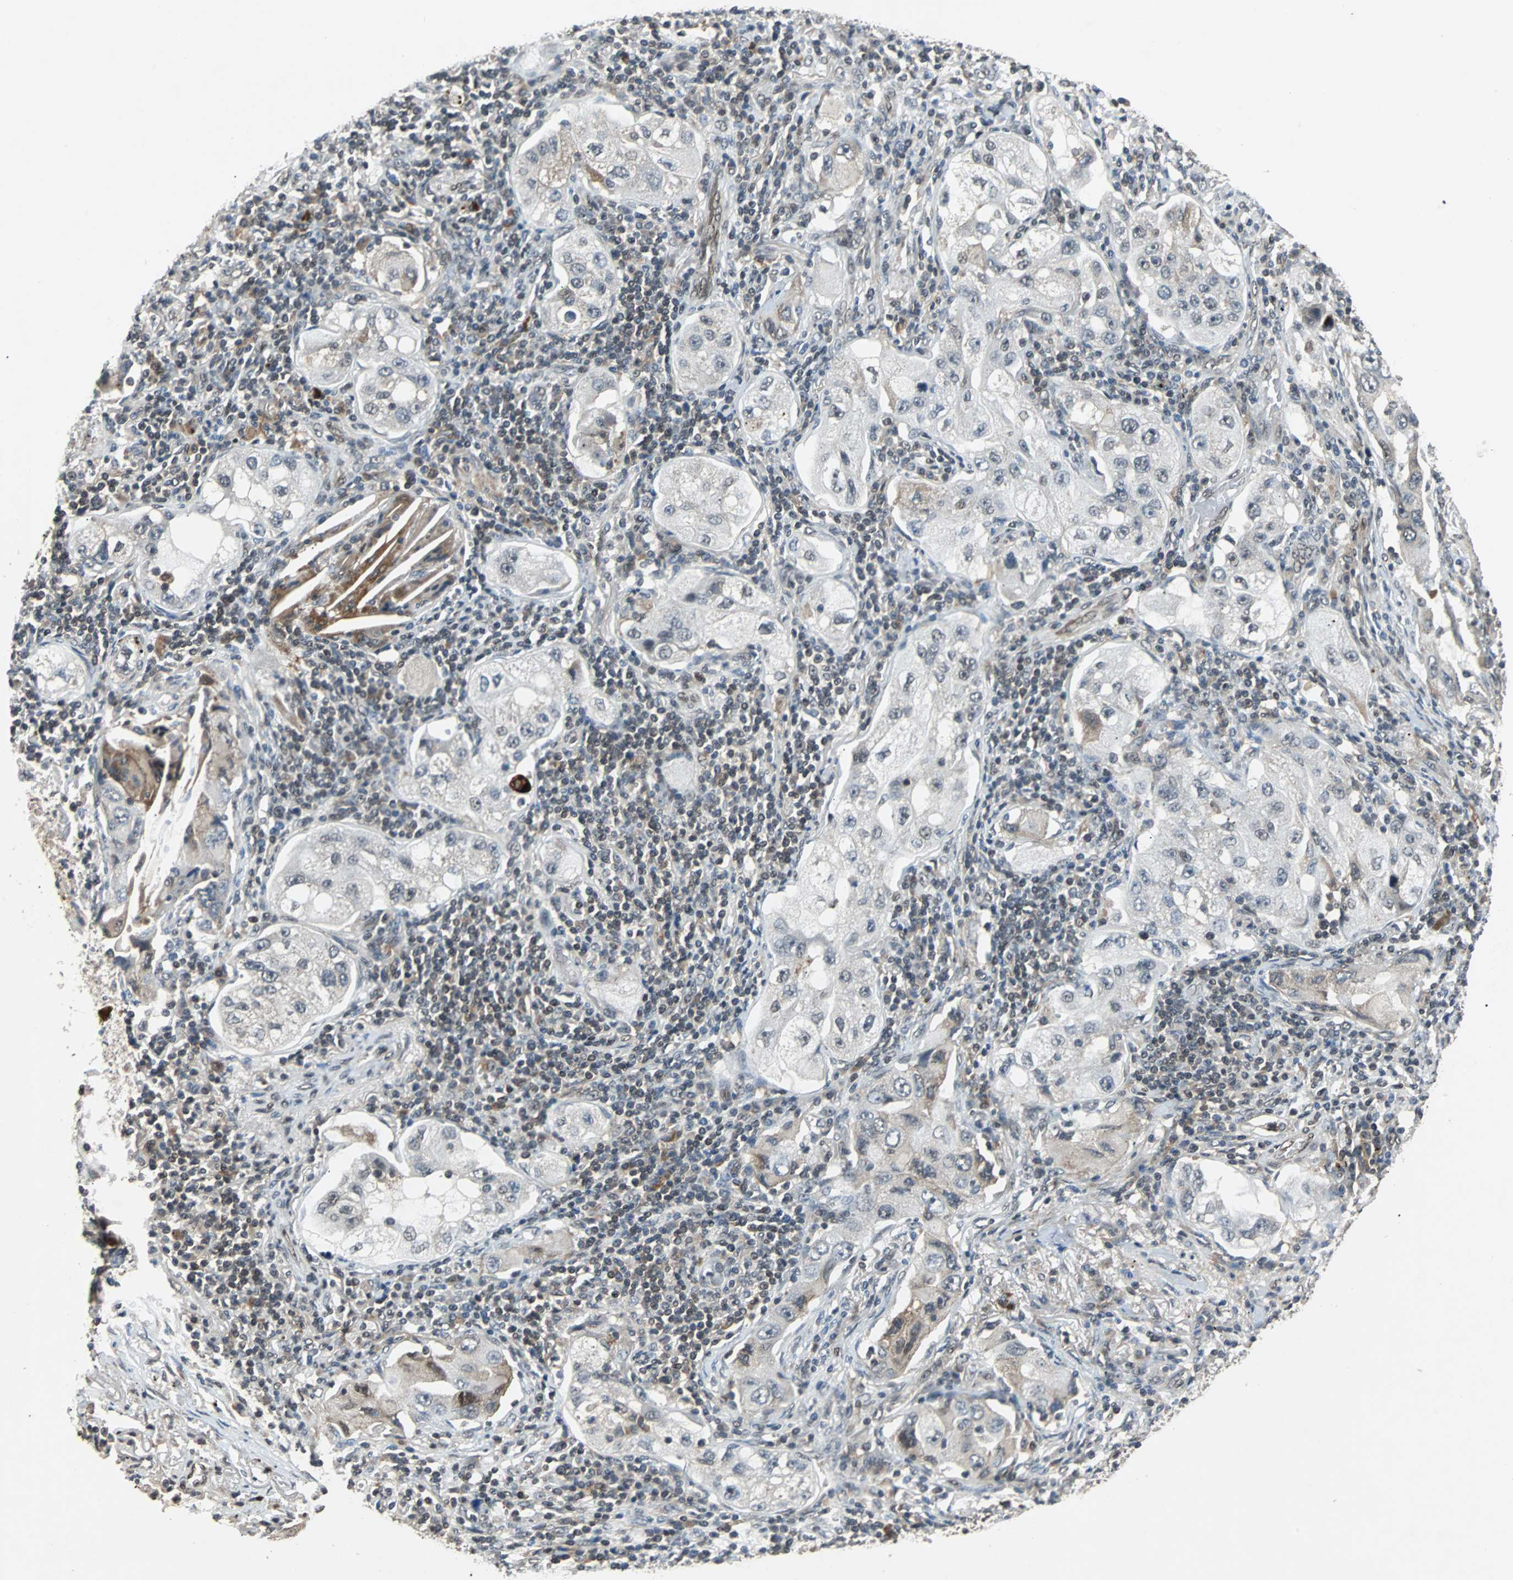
{"staining": {"intensity": "weak", "quantity": "<25%", "location": "cytoplasmic/membranous"}, "tissue": "lung cancer", "cell_type": "Tumor cells", "image_type": "cancer", "snomed": [{"axis": "morphology", "description": "Adenocarcinoma, NOS"}, {"axis": "topography", "description": "Lung"}], "caption": "Immunohistochemistry histopathology image of adenocarcinoma (lung) stained for a protein (brown), which exhibits no positivity in tumor cells.", "gene": "PHC1", "patient": {"sex": "female", "age": 65}}